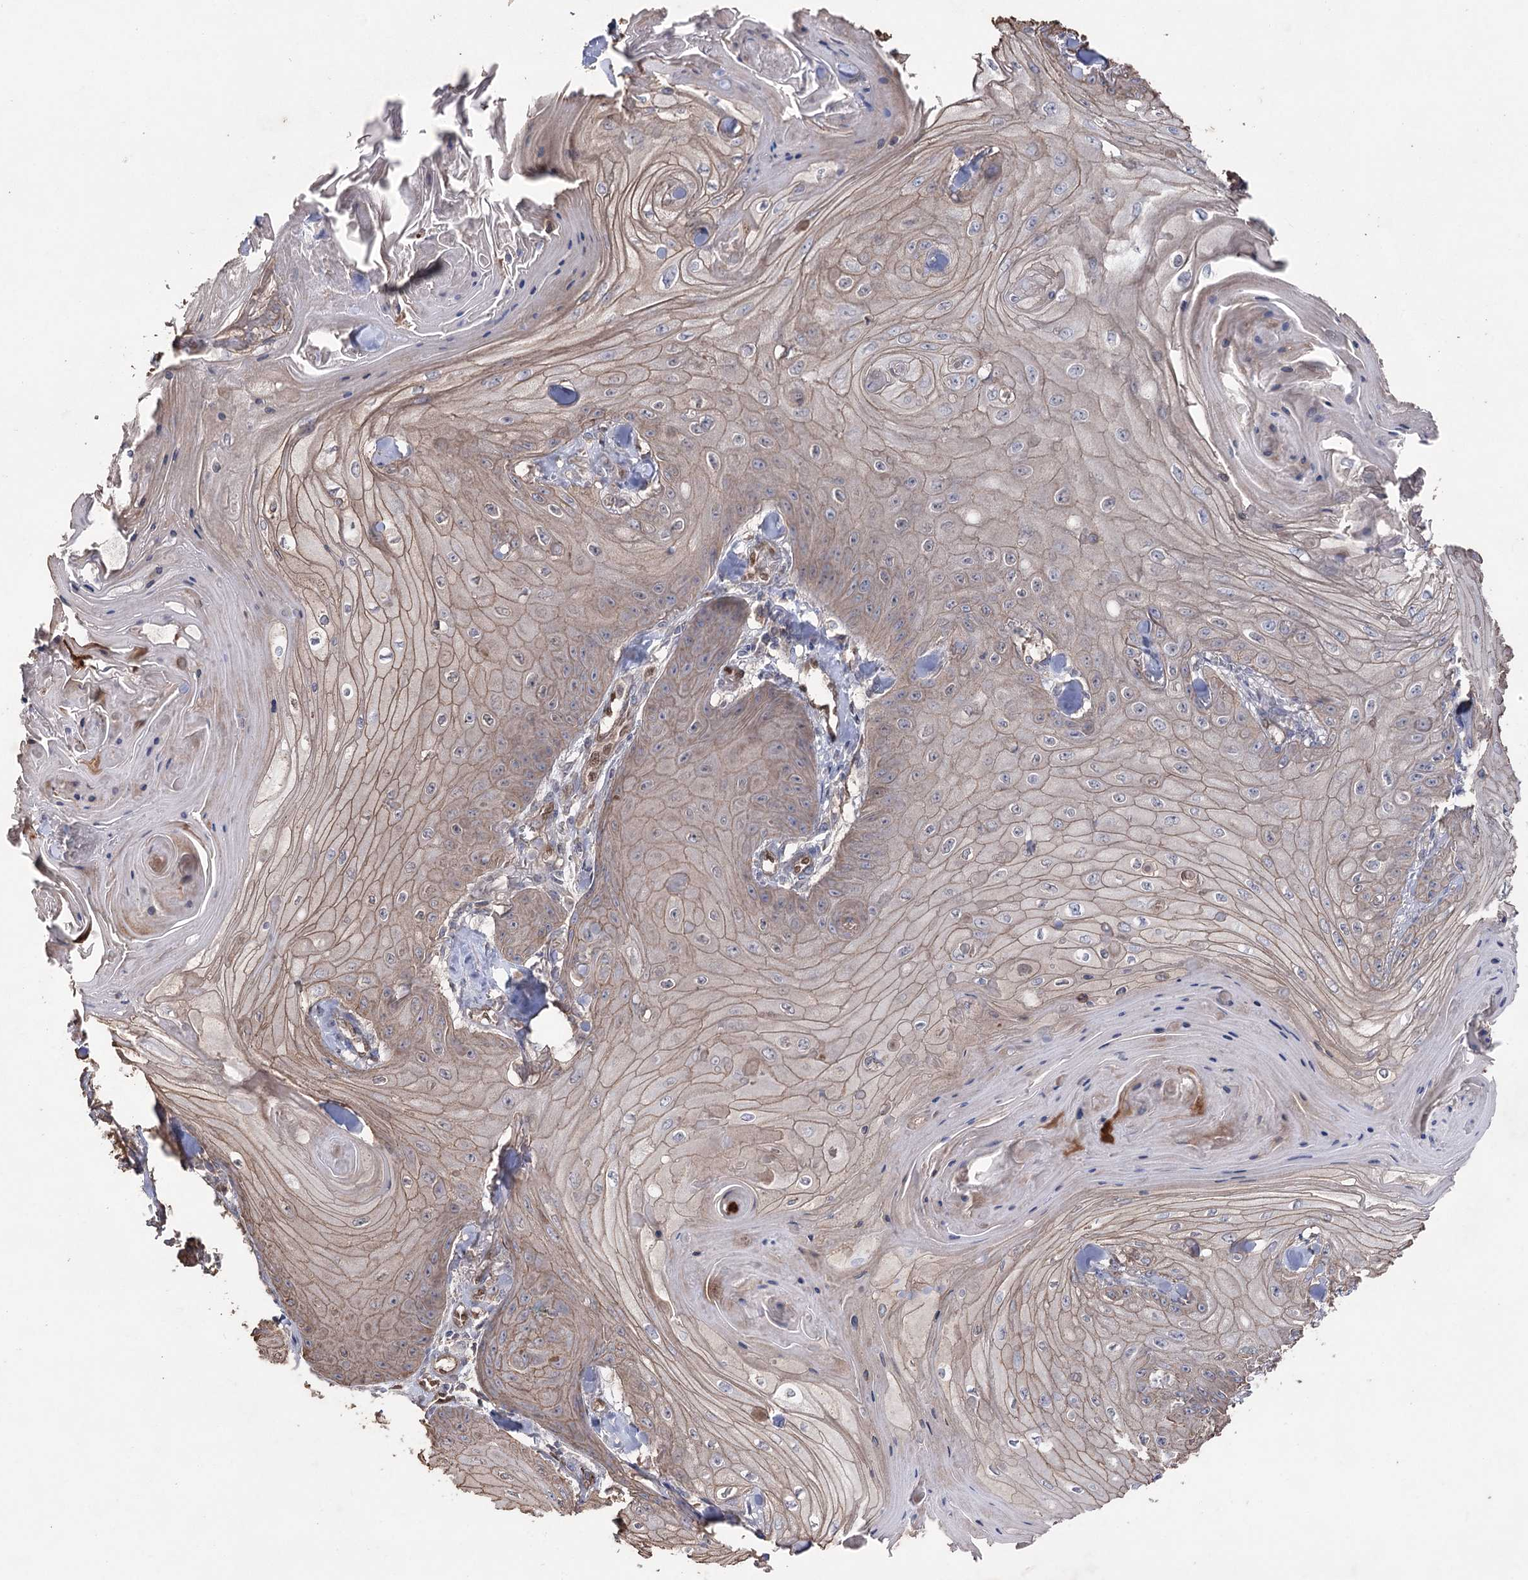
{"staining": {"intensity": "weak", "quantity": ">75%", "location": "cytoplasmic/membranous"}, "tissue": "skin cancer", "cell_type": "Tumor cells", "image_type": "cancer", "snomed": [{"axis": "morphology", "description": "Squamous cell carcinoma, NOS"}, {"axis": "topography", "description": "Skin"}], "caption": "A histopathology image of human squamous cell carcinoma (skin) stained for a protein displays weak cytoplasmic/membranous brown staining in tumor cells.", "gene": "FAM13B", "patient": {"sex": "male", "age": 74}}